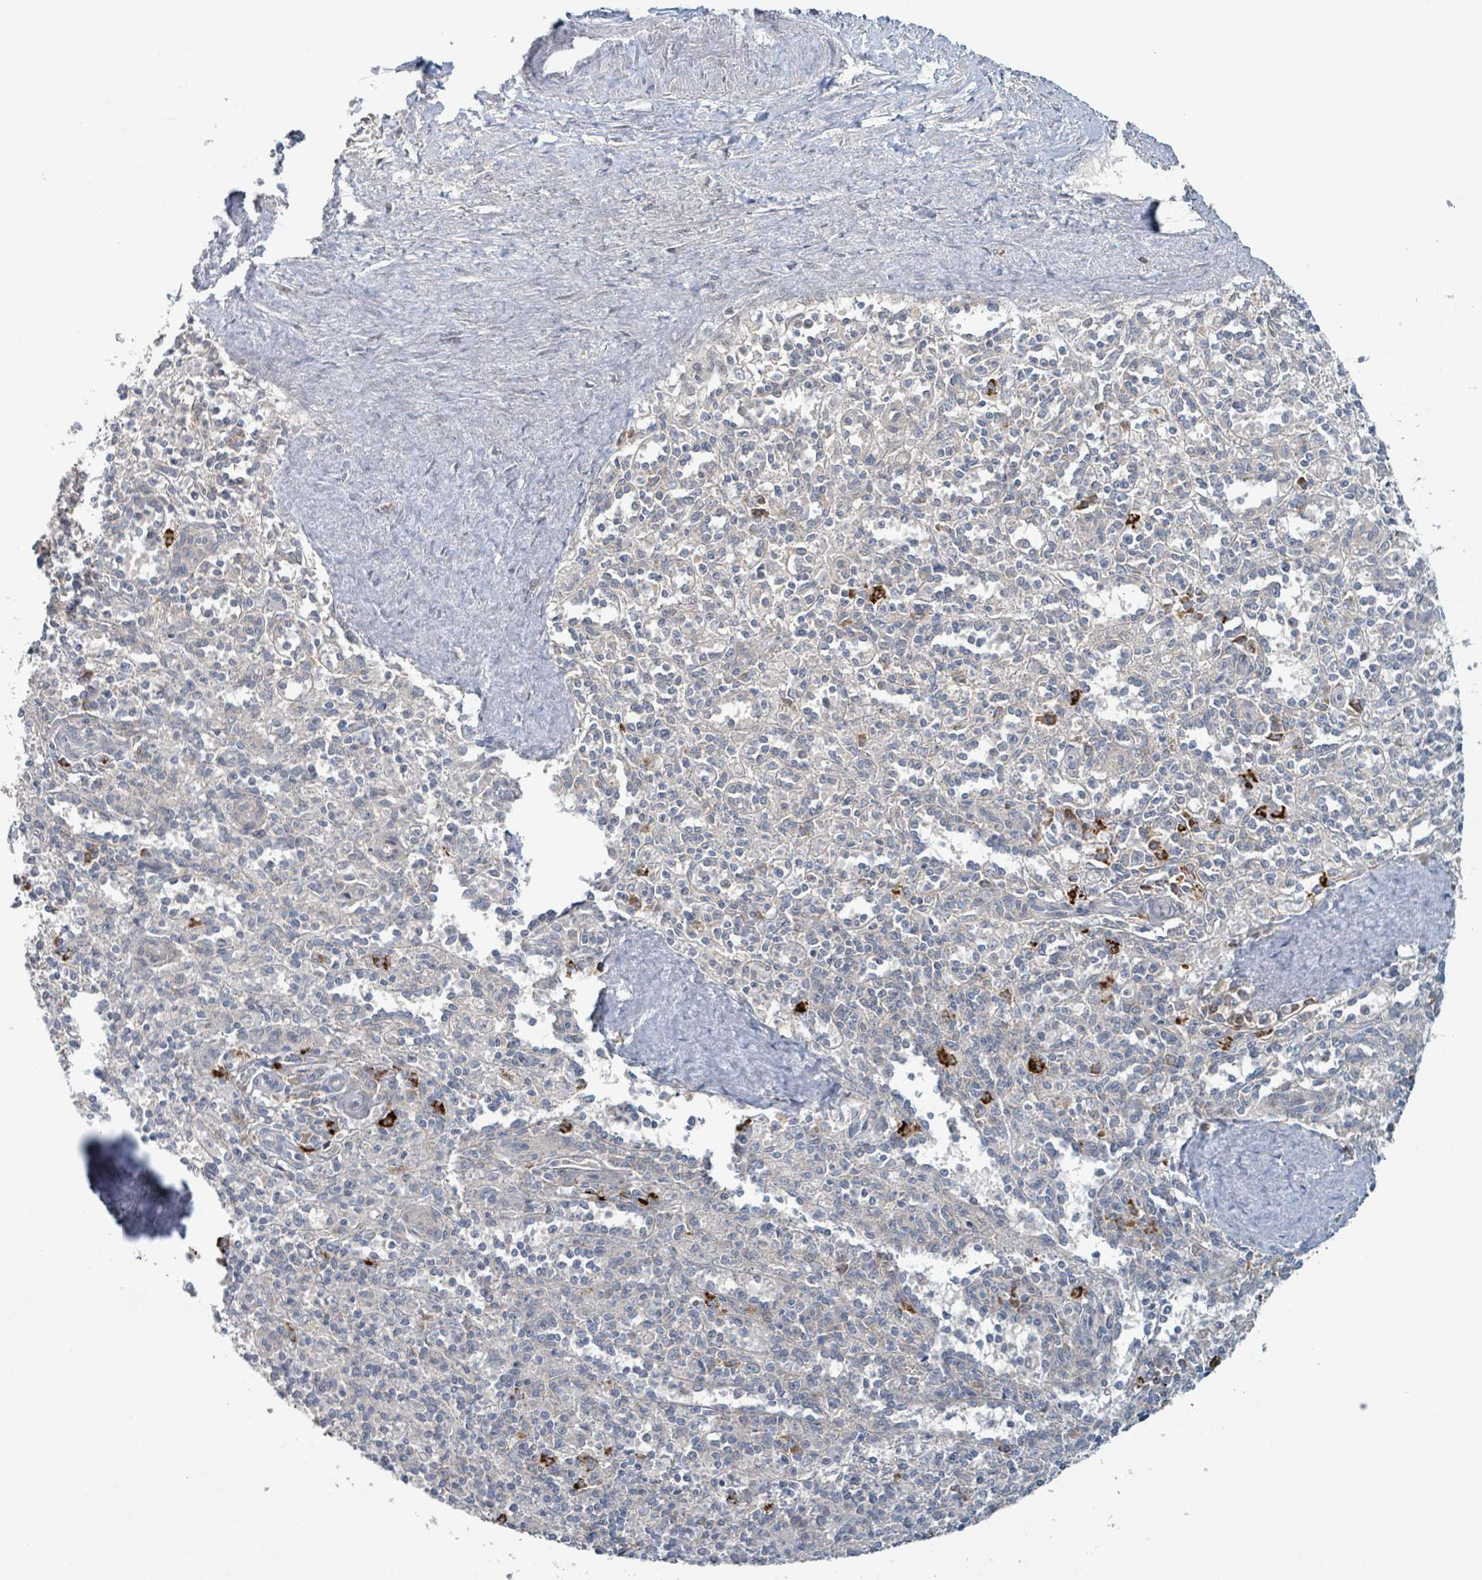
{"staining": {"intensity": "weak", "quantity": "<25%", "location": "cytoplasmic/membranous"}, "tissue": "spleen", "cell_type": "Cells in red pulp", "image_type": "normal", "snomed": [{"axis": "morphology", "description": "Normal tissue, NOS"}, {"axis": "topography", "description": "Spleen"}], "caption": "IHC image of benign human spleen stained for a protein (brown), which shows no positivity in cells in red pulp.", "gene": "OR51E1", "patient": {"sex": "female", "age": 70}}